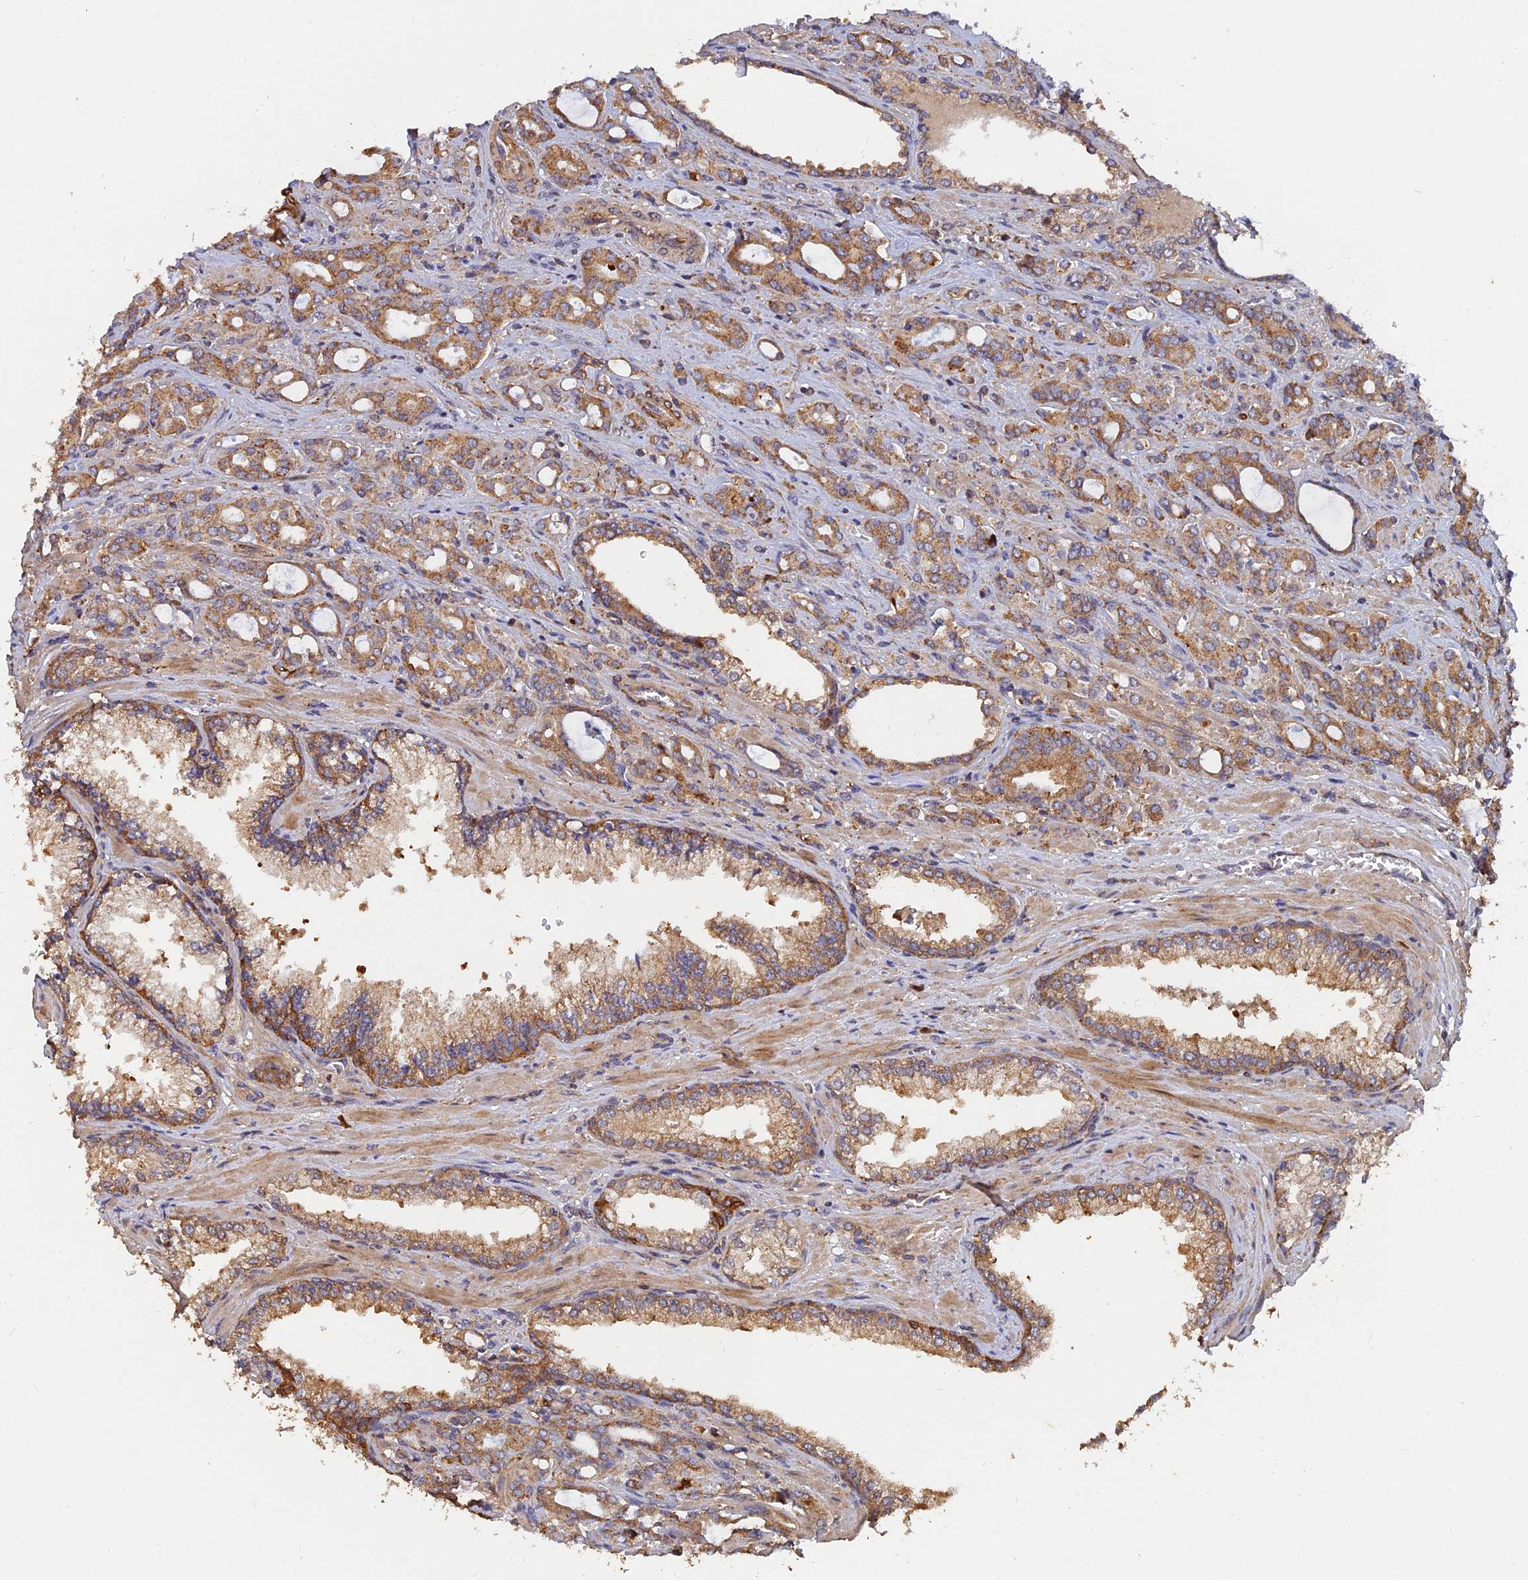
{"staining": {"intensity": "moderate", "quantity": ">75%", "location": "cytoplasmic/membranous"}, "tissue": "prostate cancer", "cell_type": "Tumor cells", "image_type": "cancer", "snomed": [{"axis": "morphology", "description": "Adenocarcinoma, High grade"}, {"axis": "topography", "description": "Prostate"}], "caption": "Prostate high-grade adenocarcinoma stained with DAB immunohistochemistry shows medium levels of moderate cytoplasmic/membranous positivity in approximately >75% of tumor cells. The staining was performed using DAB (3,3'-diaminobenzidine), with brown indicating positive protein expression. Nuclei are stained blue with hematoxylin.", "gene": "SLC38A11", "patient": {"sex": "male", "age": 72}}